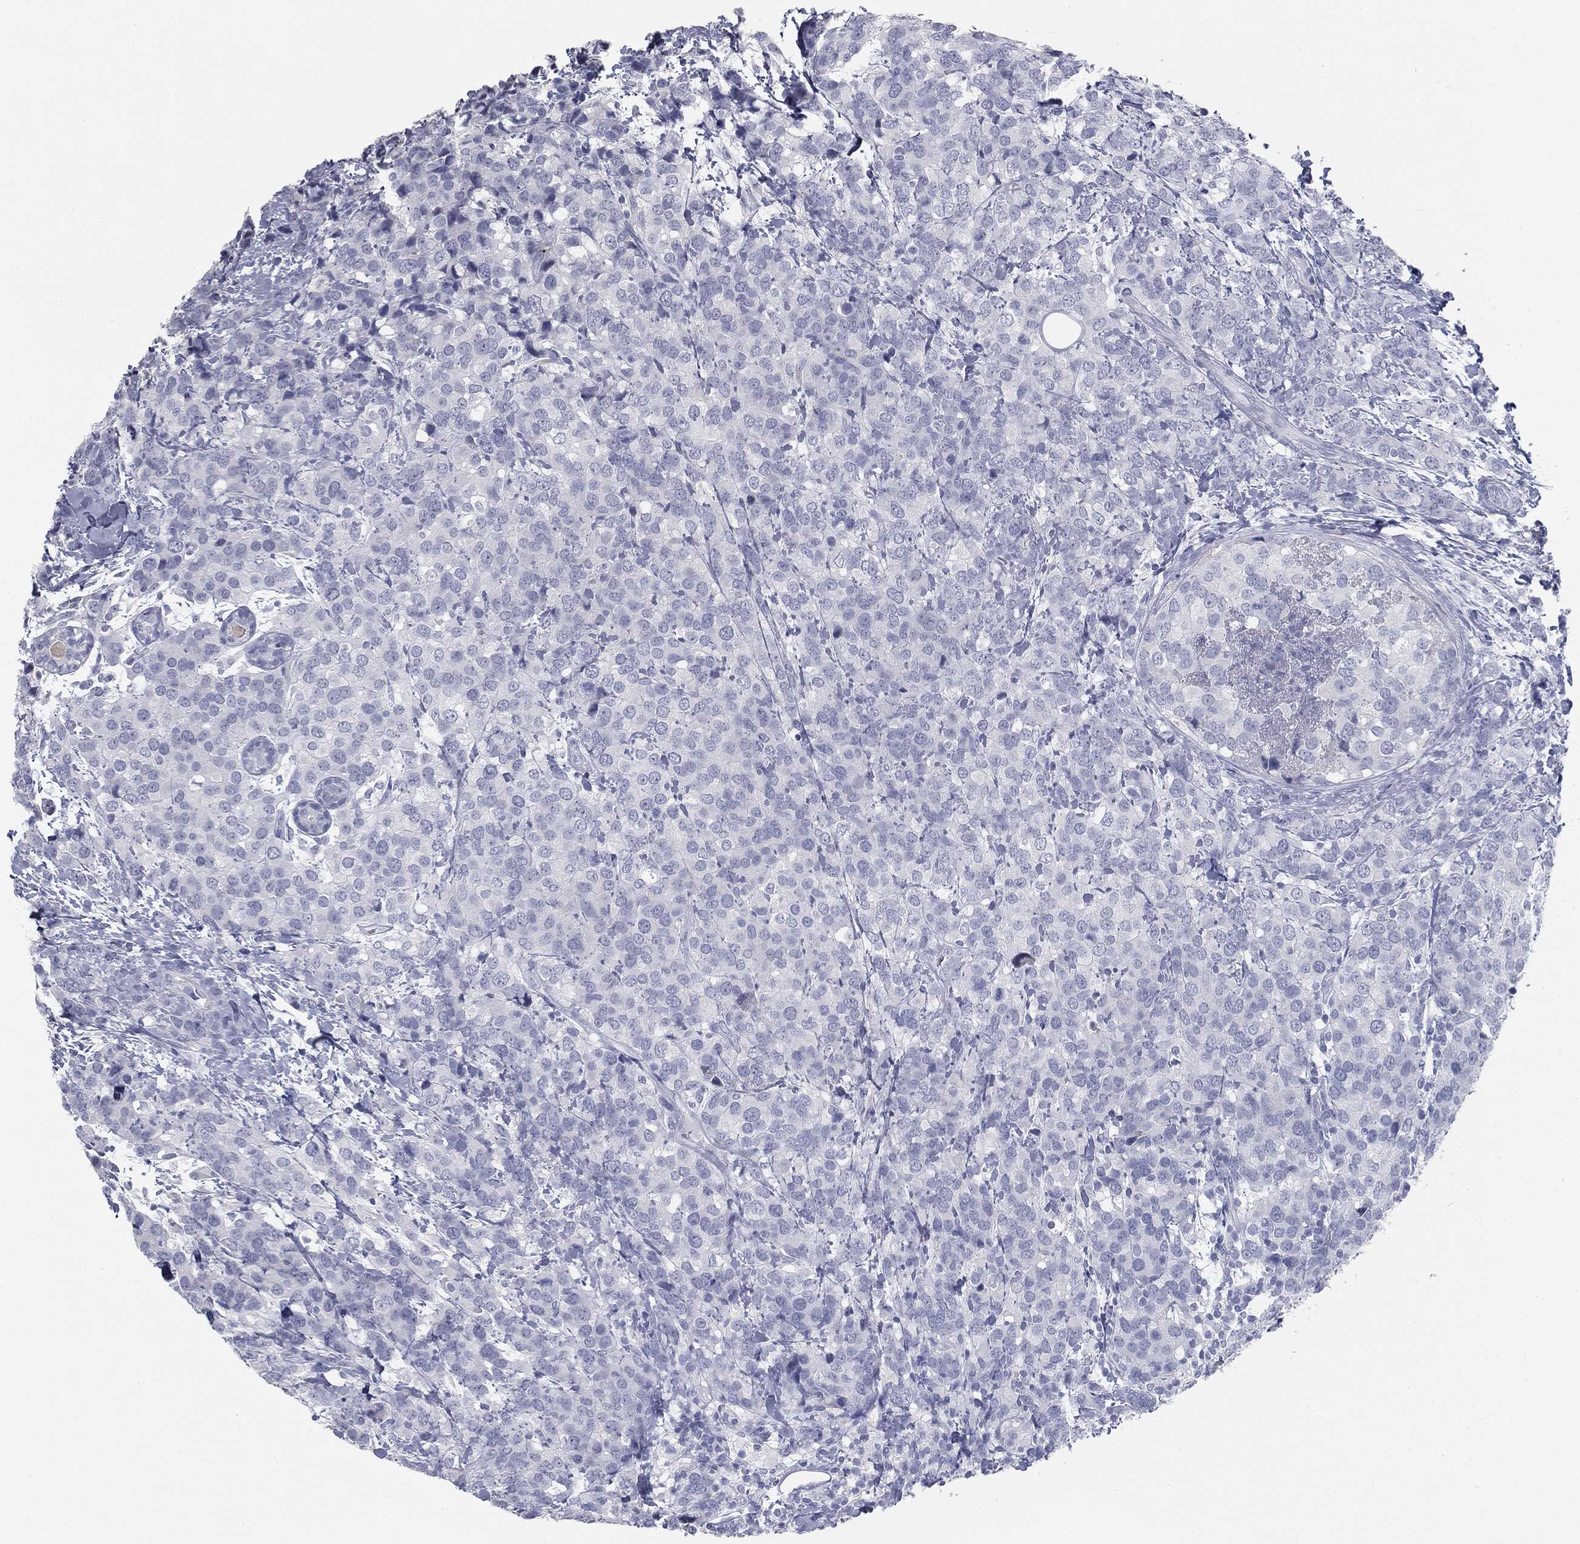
{"staining": {"intensity": "negative", "quantity": "none", "location": "none"}, "tissue": "breast cancer", "cell_type": "Tumor cells", "image_type": "cancer", "snomed": [{"axis": "morphology", "description": "Lobular carcinoma"}, {"axis": "topography", "description": "Breast"}], "caption": "IHC of breast lobular carcinoma demonstrates no positivity in tumor cells.", "gene": "MUC5AC", "patient": {"sex": "female", "age": 59}}